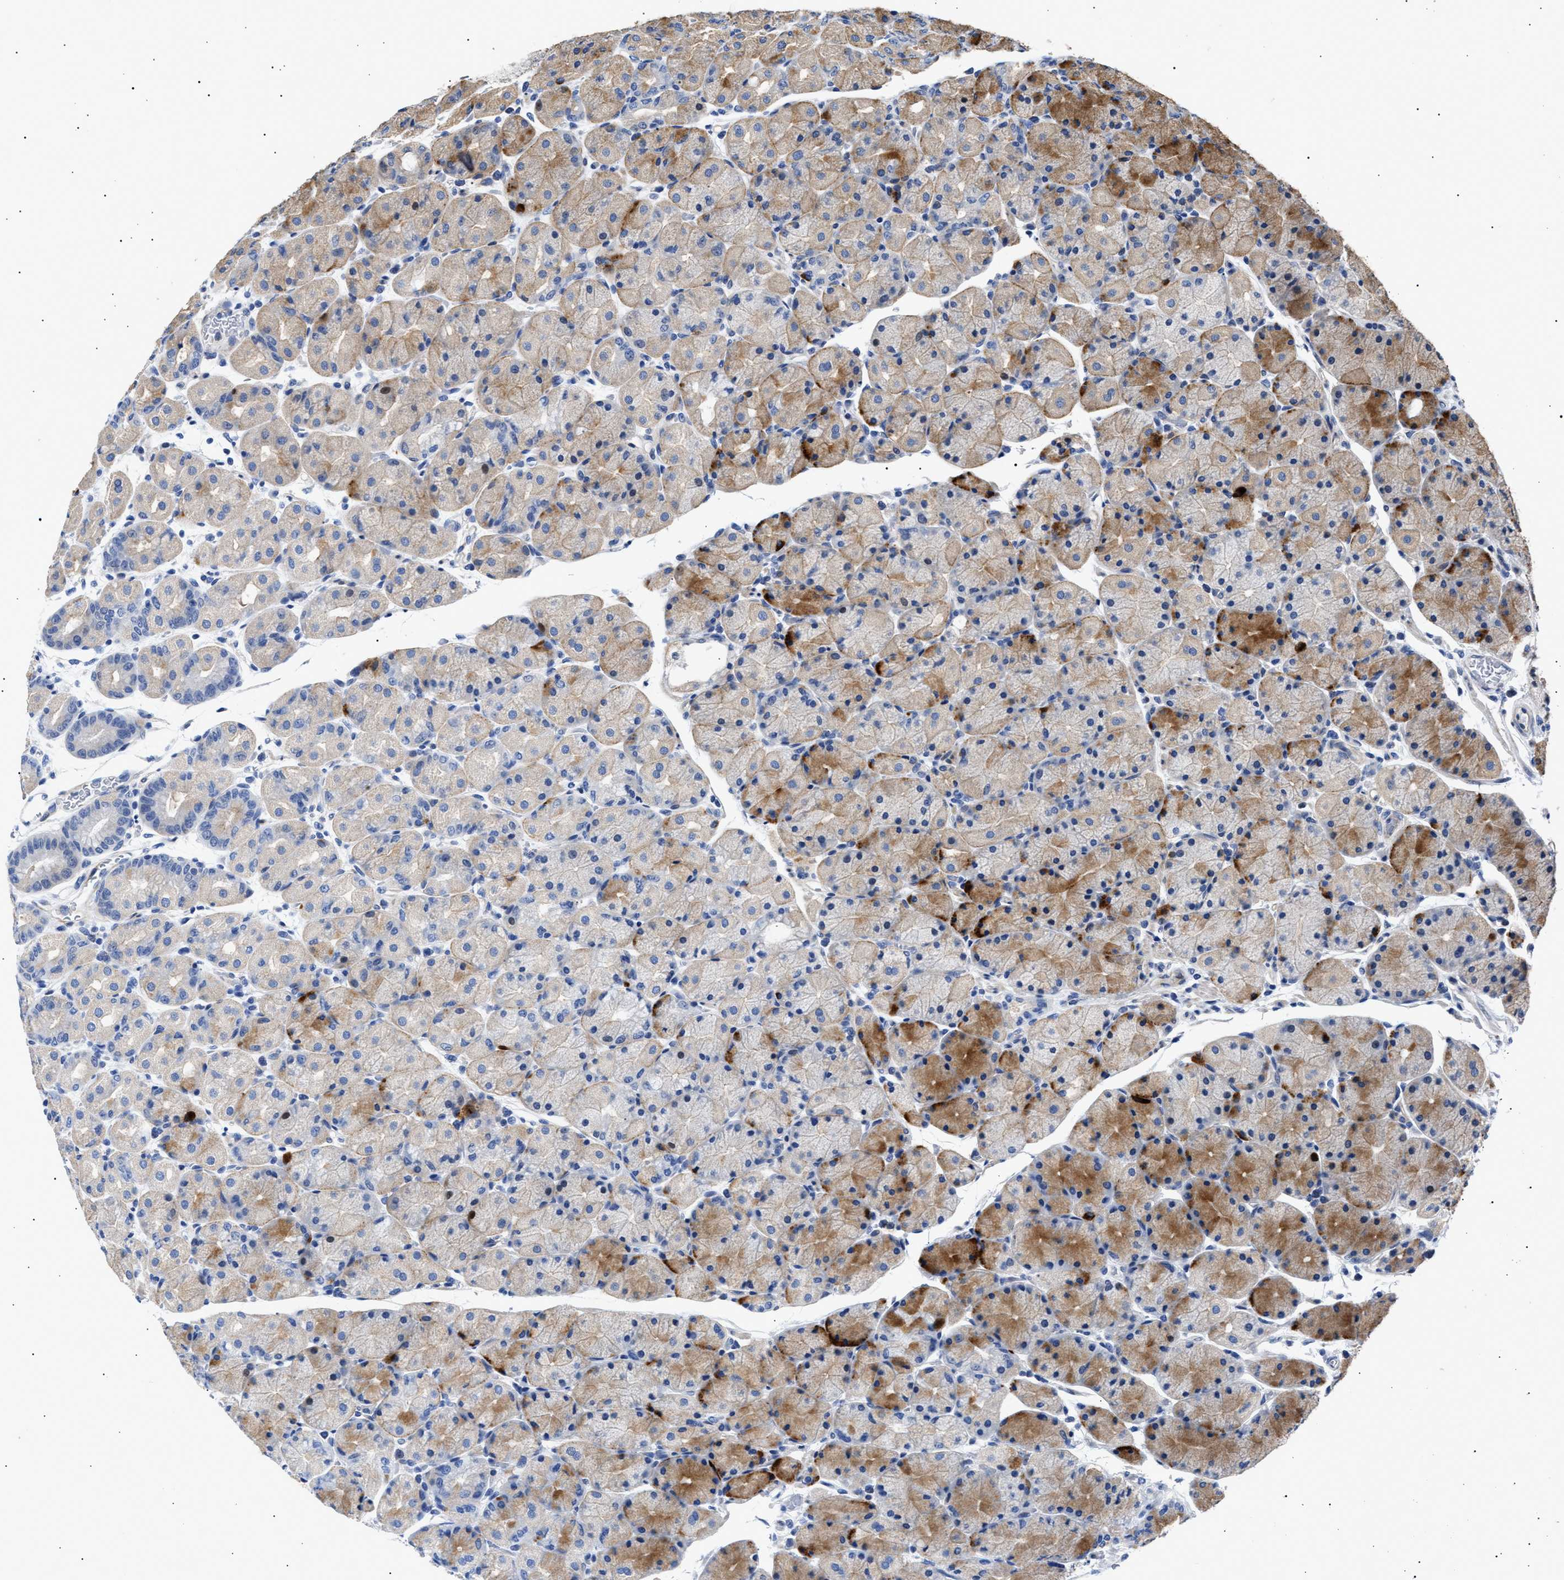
{"staining": {"intensity": "moderate", "quantity": "<25%", "location": "cytoplasmic/membranous"}, "tissue": "stomach", "cell_type": "Glandular cells", "image_type": "normal", "snomed": [{"axis": "morphology", "description": "Normal tissue, NOS"}, {"axis": "morphology", "description": "Carcinoid, malignant, NOS"}, {"axis": "topography", "description": "Stomach, upper"}], "caption": "About <25% of glandular cells in normal stomach exhibit moderate cytoplasmic/membranous protein staining as visualized by brown immunohistochemical staining.", "gene": "HEMGN", "patient": {"sex": "male", "age": 39}}